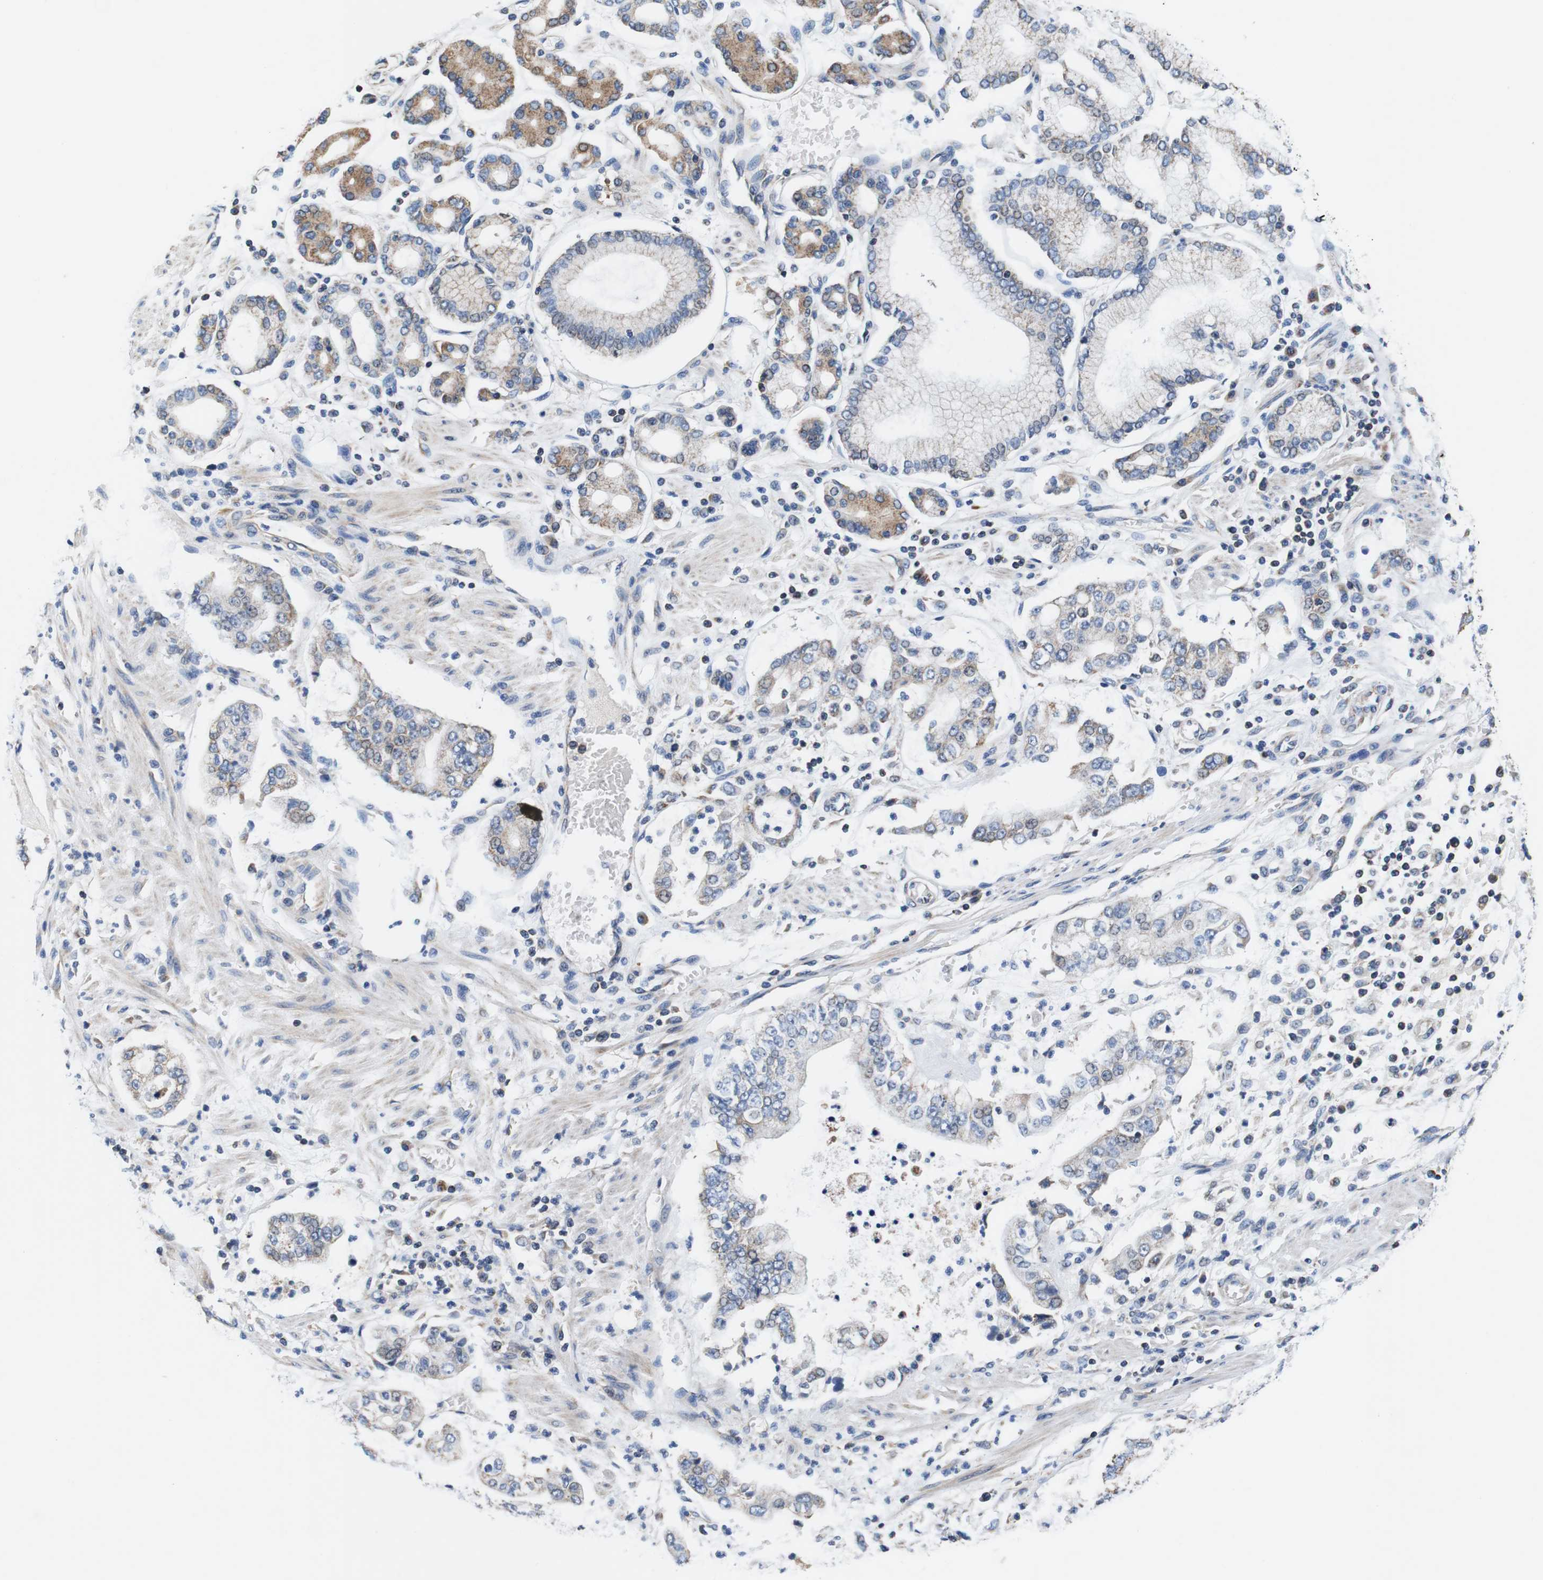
{"staining": {"intensity": "weak", "quantity": ">75%", "location": "cytoplasmic/membranous"}, "tissue": "stomach cancer", "cell_type": "Tumor cells", "image_type": "cancer", "snomed": [{"axis": "morphology", "description": "Adenocarcinoma, NOS"}, {"axis": "topography", "description": "Stomach"}], "caption": "The photomicrograph displays staining of stomach cancer (adenocarcinoma), revealing weak cytoplasmic/membranous protein positivity (brown color) within tumor cells. (brown staining indicates protein expression, while blue staining denotes nuclei).", "gene": "LRP4", "patient": {"sex": "male", "age": 76}}